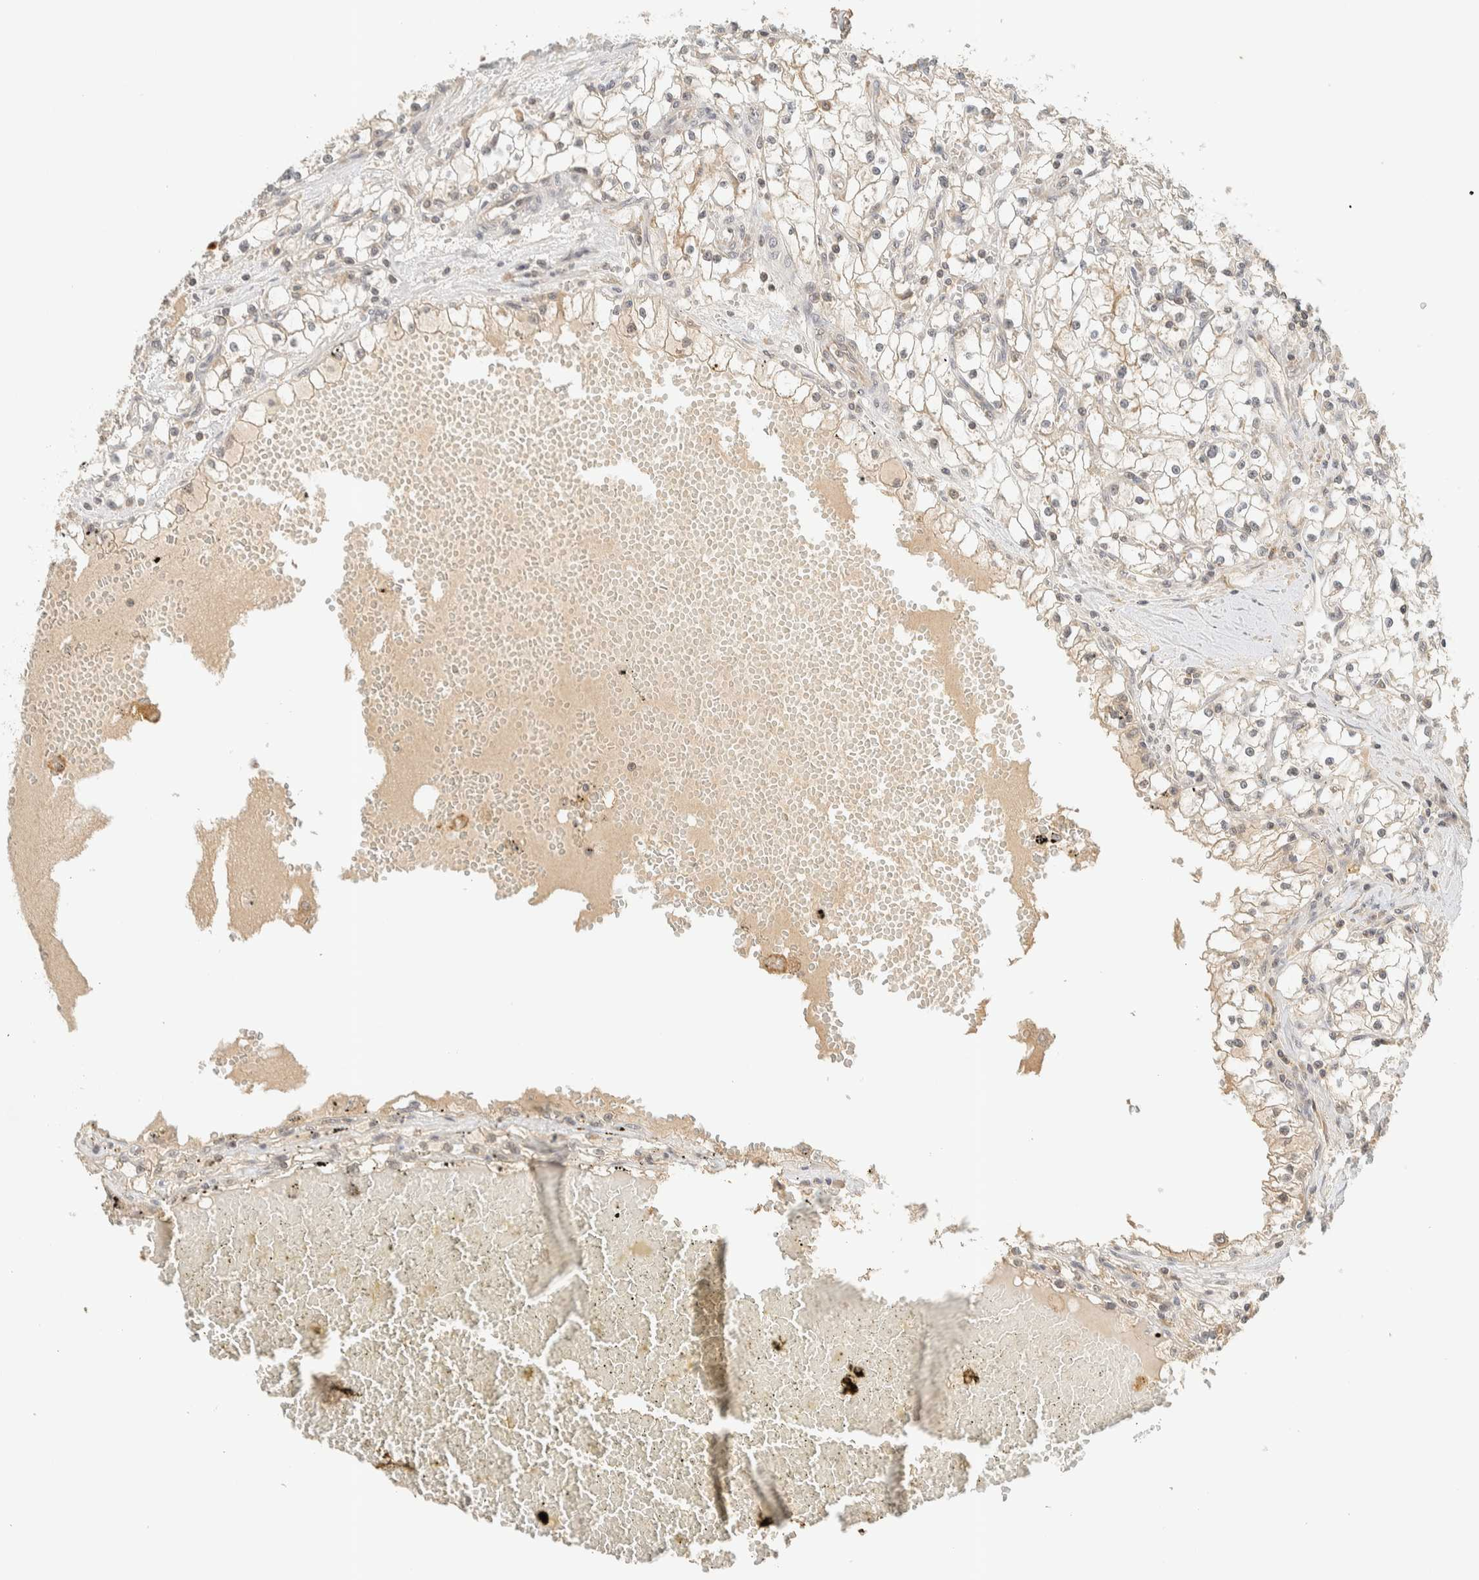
{"staining": {"intensity": "weak", "quantity": "25%-75%", "location": "cytoplasmic/membranous"}, "tissue": "renal cancer", "cell_type": "Tumor cells", "image_type": "cancer", "snomed": [{"axis": "morphology", "description": "Adenocarcinoma, NOS"}, {"axis": "topography", "description": "Kidney"}], "caption": "Immunohistochemical staining of renal adenocarcinoma demonstrates low levels of weak cytoplasmic/membranous protein staining in about 25%-75% of tumor cells.", "gene": "KIFAP3", "patient": {"sex": "male", "age": 56}}